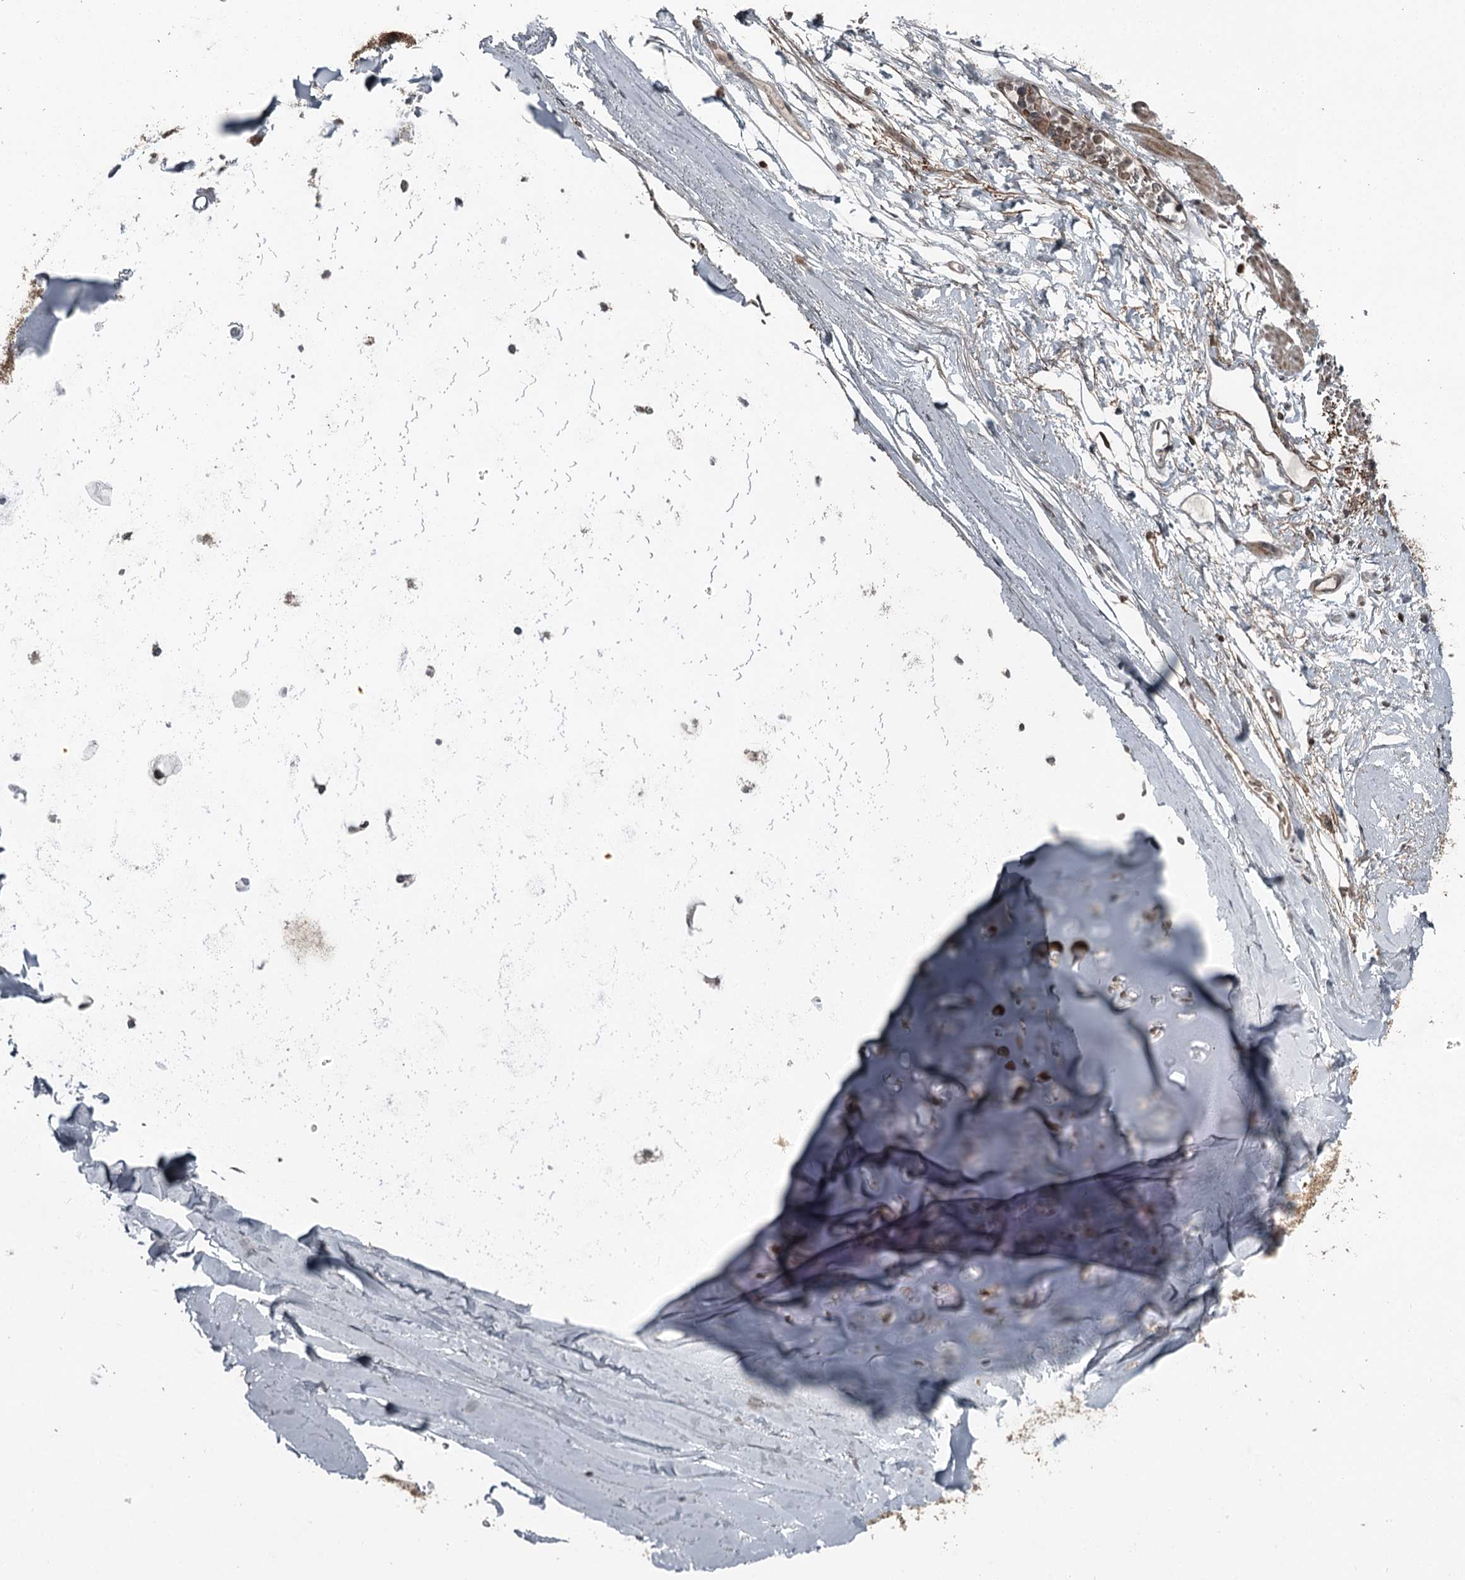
{"staining": {"intensity": "moderate", "quantity": ">75%", "location": "cytoplasmic/membranous,nuclear"}, "tissue": "adipose tissue", "cell_type": "Adipocytes", "image_type": "normal", "snomed": [{"axis": "morphology", "description": "Normal tissue, NOS"}, {"axis": "topography", "description": "Lymph node"}, {"axis": "topography", "description": "Bronchus"}], "caption": "This histopathology image demonstrates unremarkable adipose tissue stained with immunohistochemistry (IHC) to label a protein in brown. The cytoplasmic/membranous,nuclear of adipocytes show moderate positivity for the protein. Nuclei are counter-stained blue.", "gene": "RASSF8", "patient": {"sex": "male", "age": 63}}